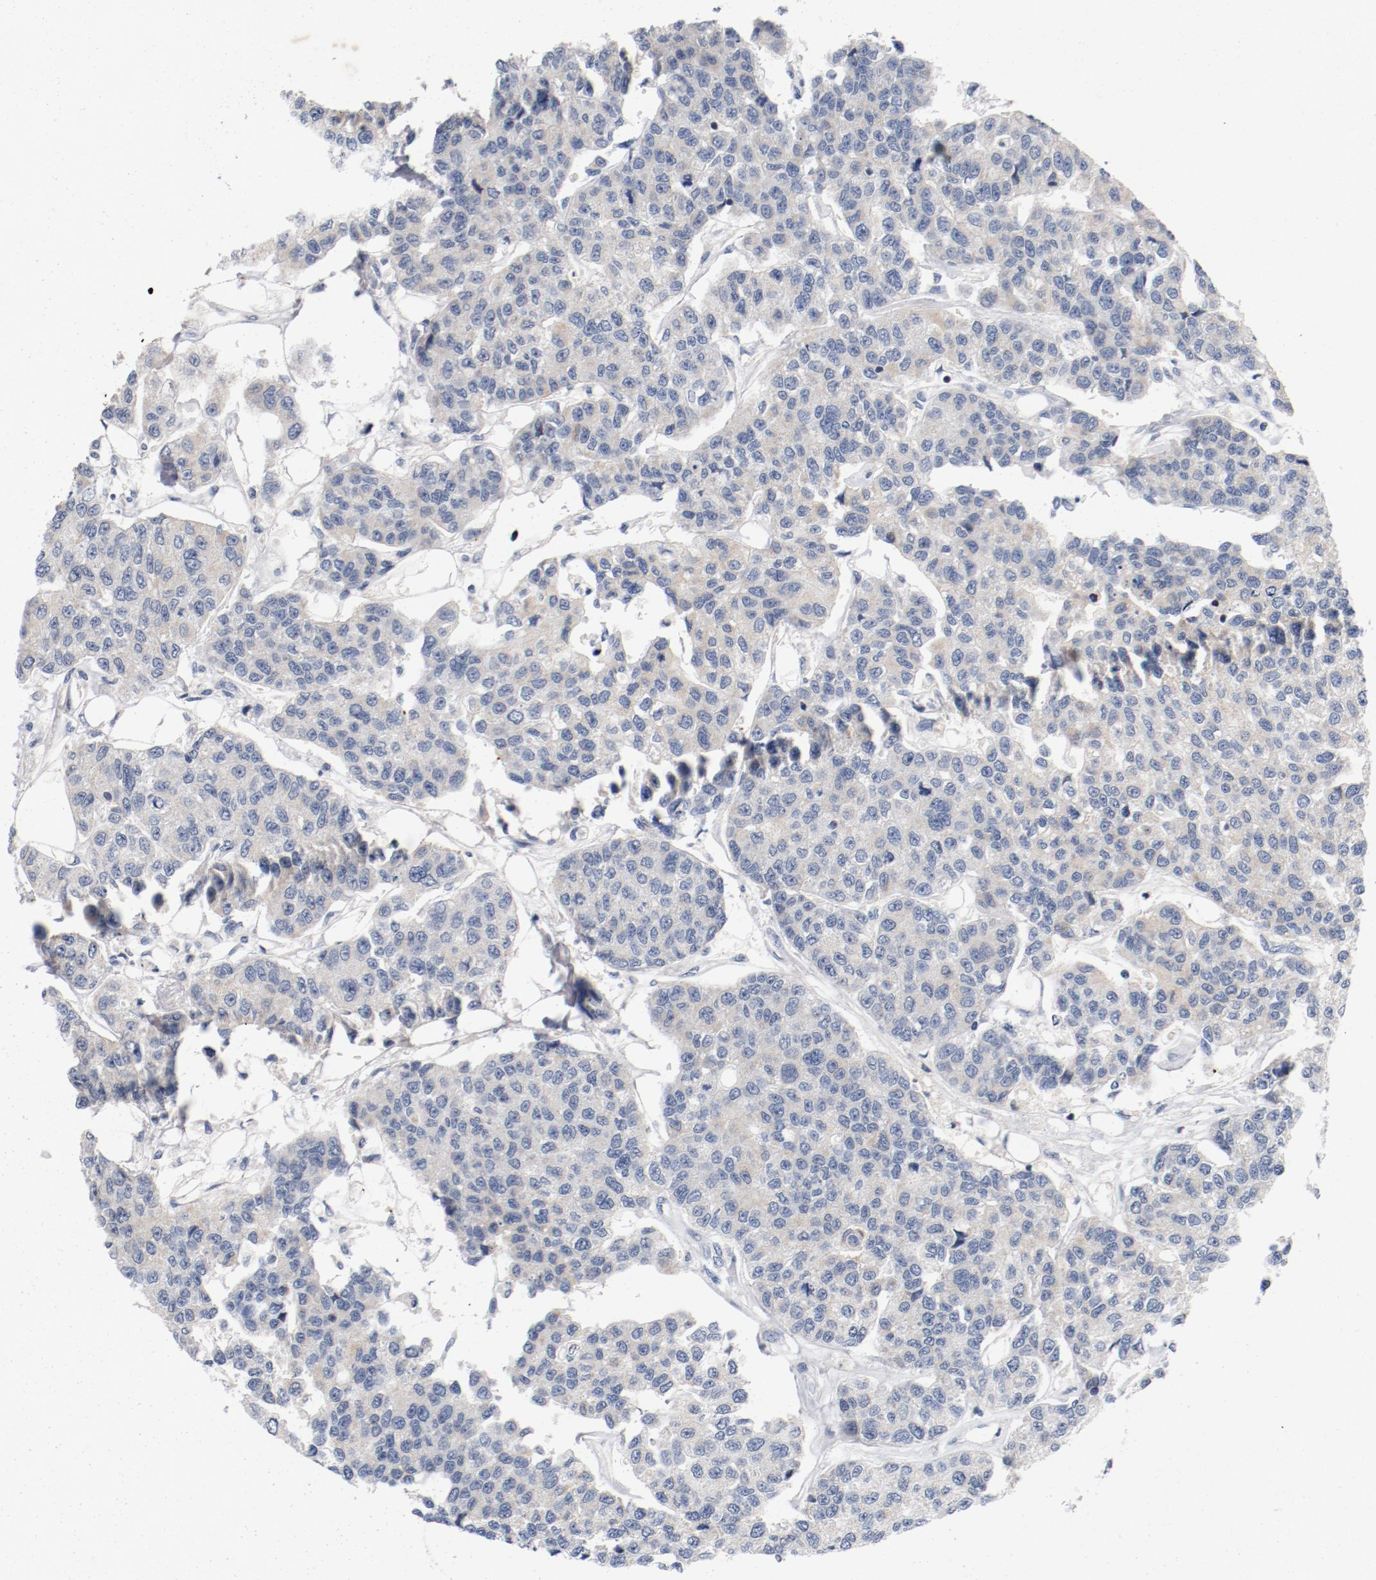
{"staining": {"intensity": "negative", "quantity": "none", "location": "none"}, "tissue": "breast cancer", "cell_type": "Tumor cells", "image_type": "cancer", "snomed": [{"axis": "morphology", "description": "Duct carcinoma"}, {"axis": "topography", "description": "Breast"}], "caption": "Tumor cells show no significant protein staining in breast invasive ductal carcinoma. The staining was performed using DAB (3,3'-diaminobenzidine) to visualize the protein expression in brown, while the nuclei were stained in blue with hematoxylin (Magnification: 20x).", "gene": "PIM1", "patient": {"sex": "female", "age": 51}}